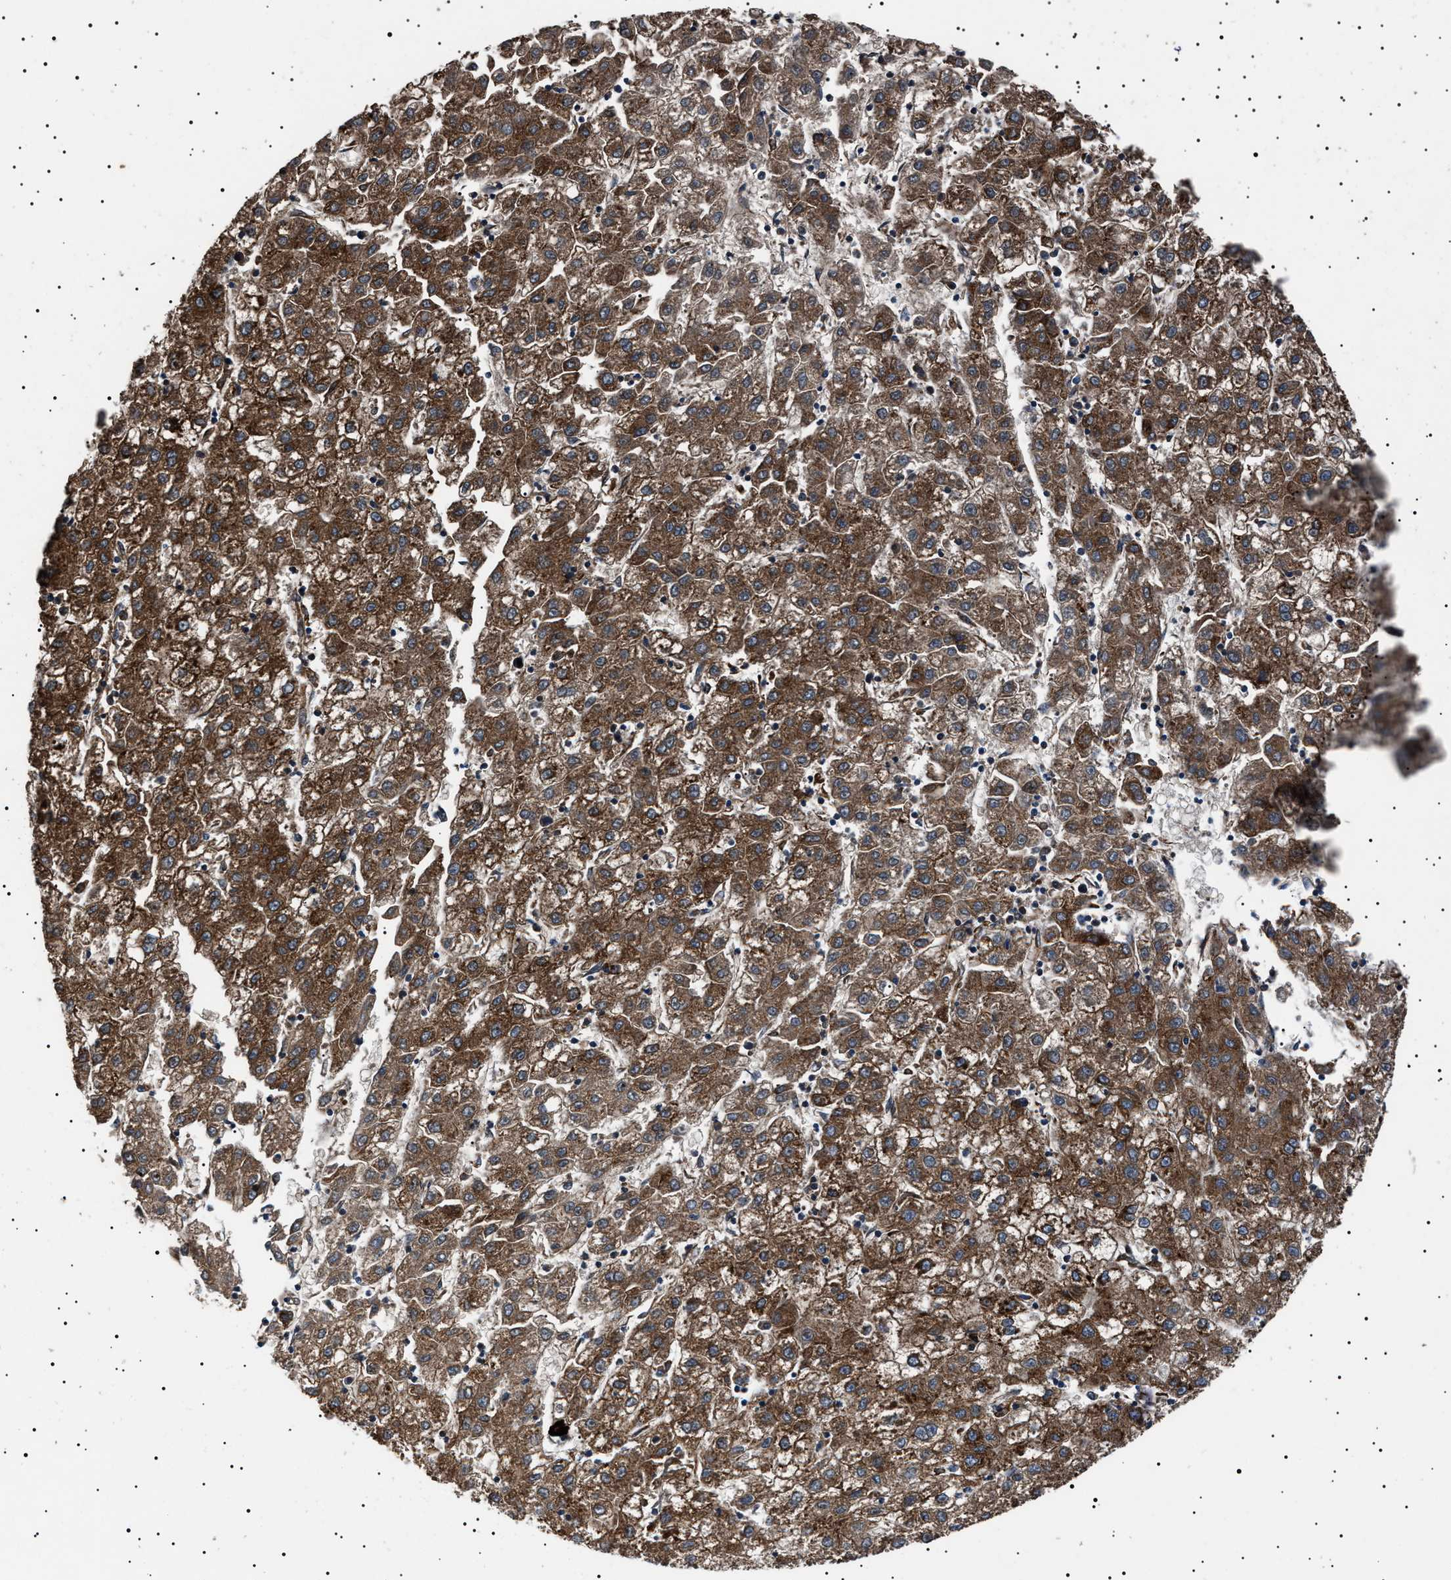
{"staining": {"intensity": "moderate", "quantity": ">75%", "location": "cytoplasmic/membranous"}, "tissue": "liver cancer", "cell_type": "Tumor cells", "image_type": "cancer", "snomed": [{"axis": "morphology", "description": "Carcinoma, Hepatocellular, NOS"}, {"axis": "topography", "description": "Liver"}], "caption": "This micrograph shows liver hepatocellular carcinoma stained with IHC to label a protein in brown. The cytoplasmic/membranous of tumor cells show moderate positivity for the protein. Nuclei are counter-stained blue.", "gene": "TOP1MT", "patient": {"sex": "male", "age": 72}}